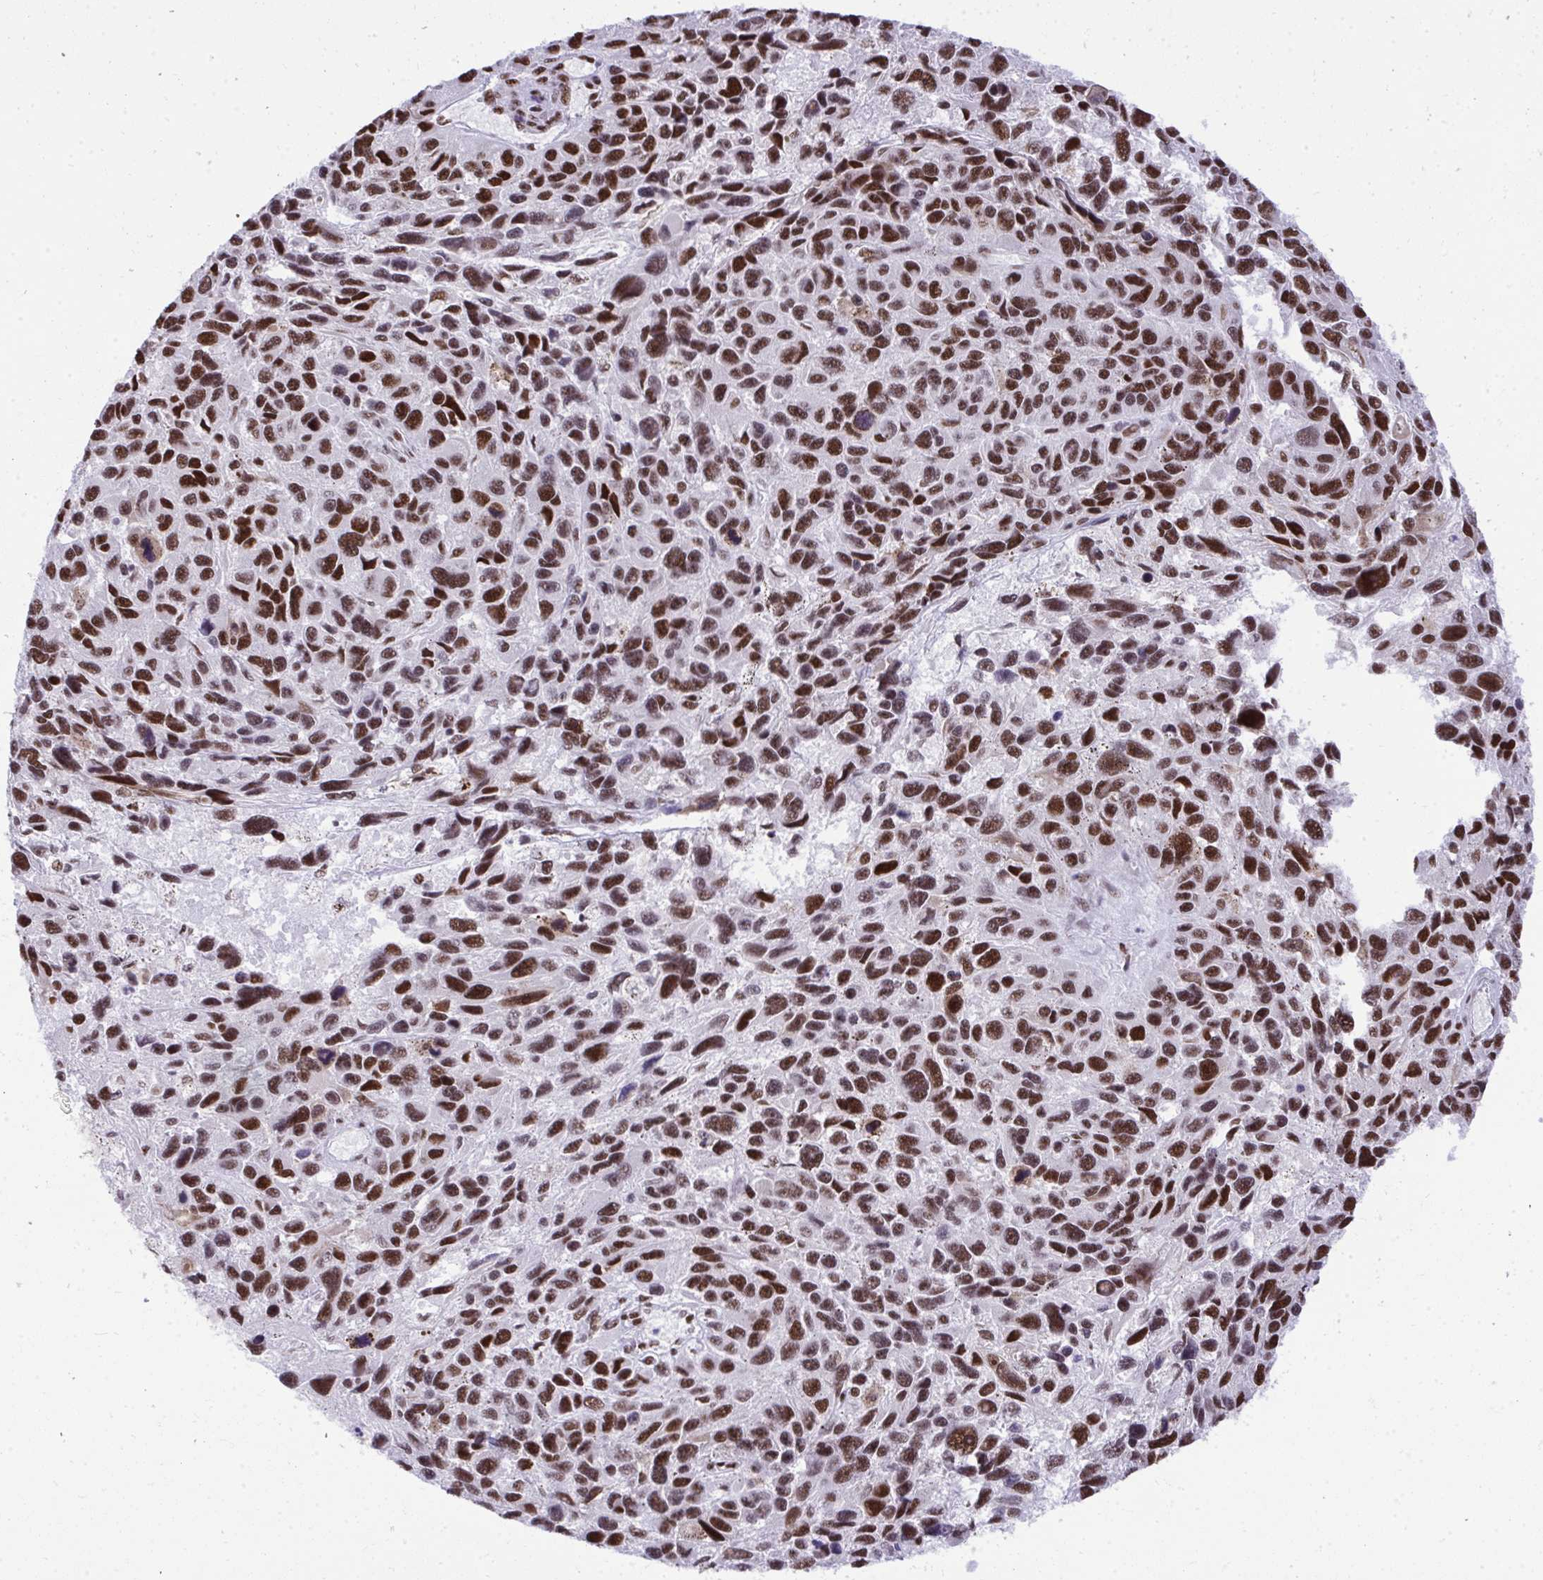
{"staining": {"intensity": "strong", "quantity": ">75%", "location": "nuclear"}, "tissue": "melanoma", "cell_type": "Tumor cells", "image_type": "cancer", "snomed": [{"axis": "morphology", "description": "Malignant melanoma, NOS"}, {"axis": "topography", "description": "Skin"}], "caption": "Malignant melanoma was stained to show a protein in brown. There is high levels of strong nuclear expression in about >75% of tumor cells.", "gene": "PRPF19", "patient": {"sex": "male", "age": 53}}